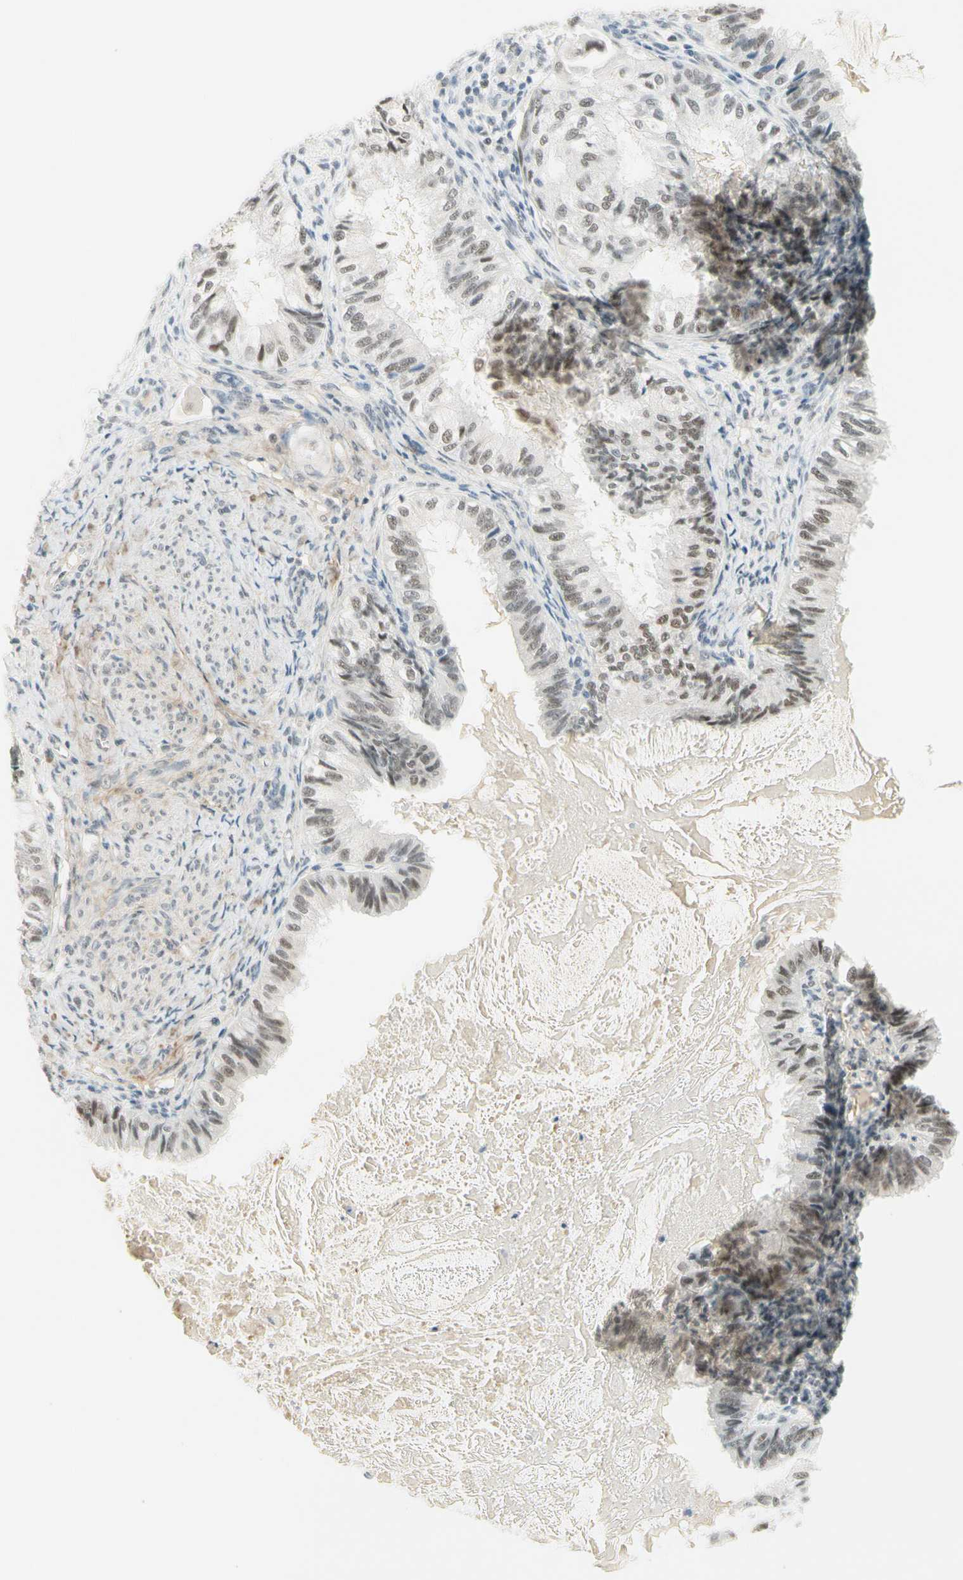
{"staining": {"intensity": "weak", "quantity": "25%-75%", "location": "nuclear"}, "tissue": "cervical cancer", "cell_type": "Tumor cells", "image_type": "cancer", "snomed": [{"axis": "morphology", "description": "Normal tissue, NOS"}, {"axis": "morphology", "description": "Adenocarcinoma, NOS"}, {"axis": "topography", "description": "Cervix"}, {"axis": "topography", "description": "Endometrium"}], "caption": "Brown immunohistochemical staining in human cervical cancer (adenocarcinoma) reveals weak nuclear expression in approximately 25%-75% of tumor cells.", "gene": "ASPN", "patient": {"sex": "female", "age": 86}}